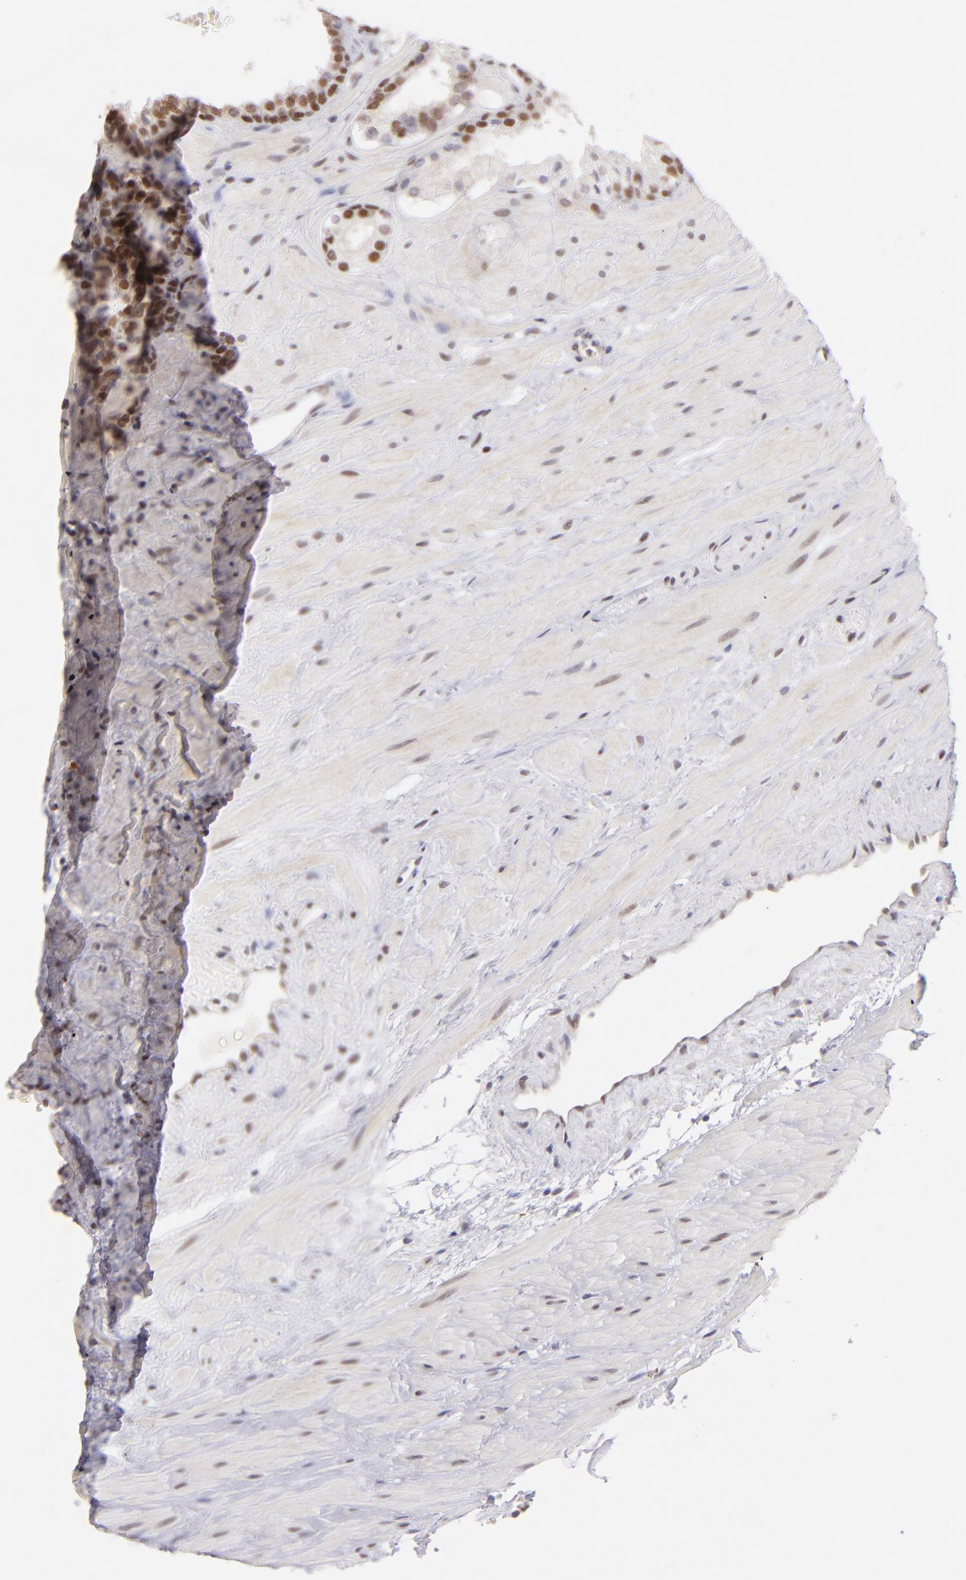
{"staining": {"intensity": "moderate", "quantity": ">75%", "location": "nuclear"}, "tissue": "prostate cancer", "cell_type": "Tumor cells", "image_type": "cancer", "snomed": [{"axis": "morphology", "description": "Adenocarcinoma, Low grade"}, {"axis": "topography", "description": "Prostate"}], "caption": "Protein positivity by IHC displays moderate nuclear expression in about >75% of tumor cells in prostate adenocarcinoma (low-grade).", "gene": "POU2F1", "patient": {"sex": "male", "age": 57}}